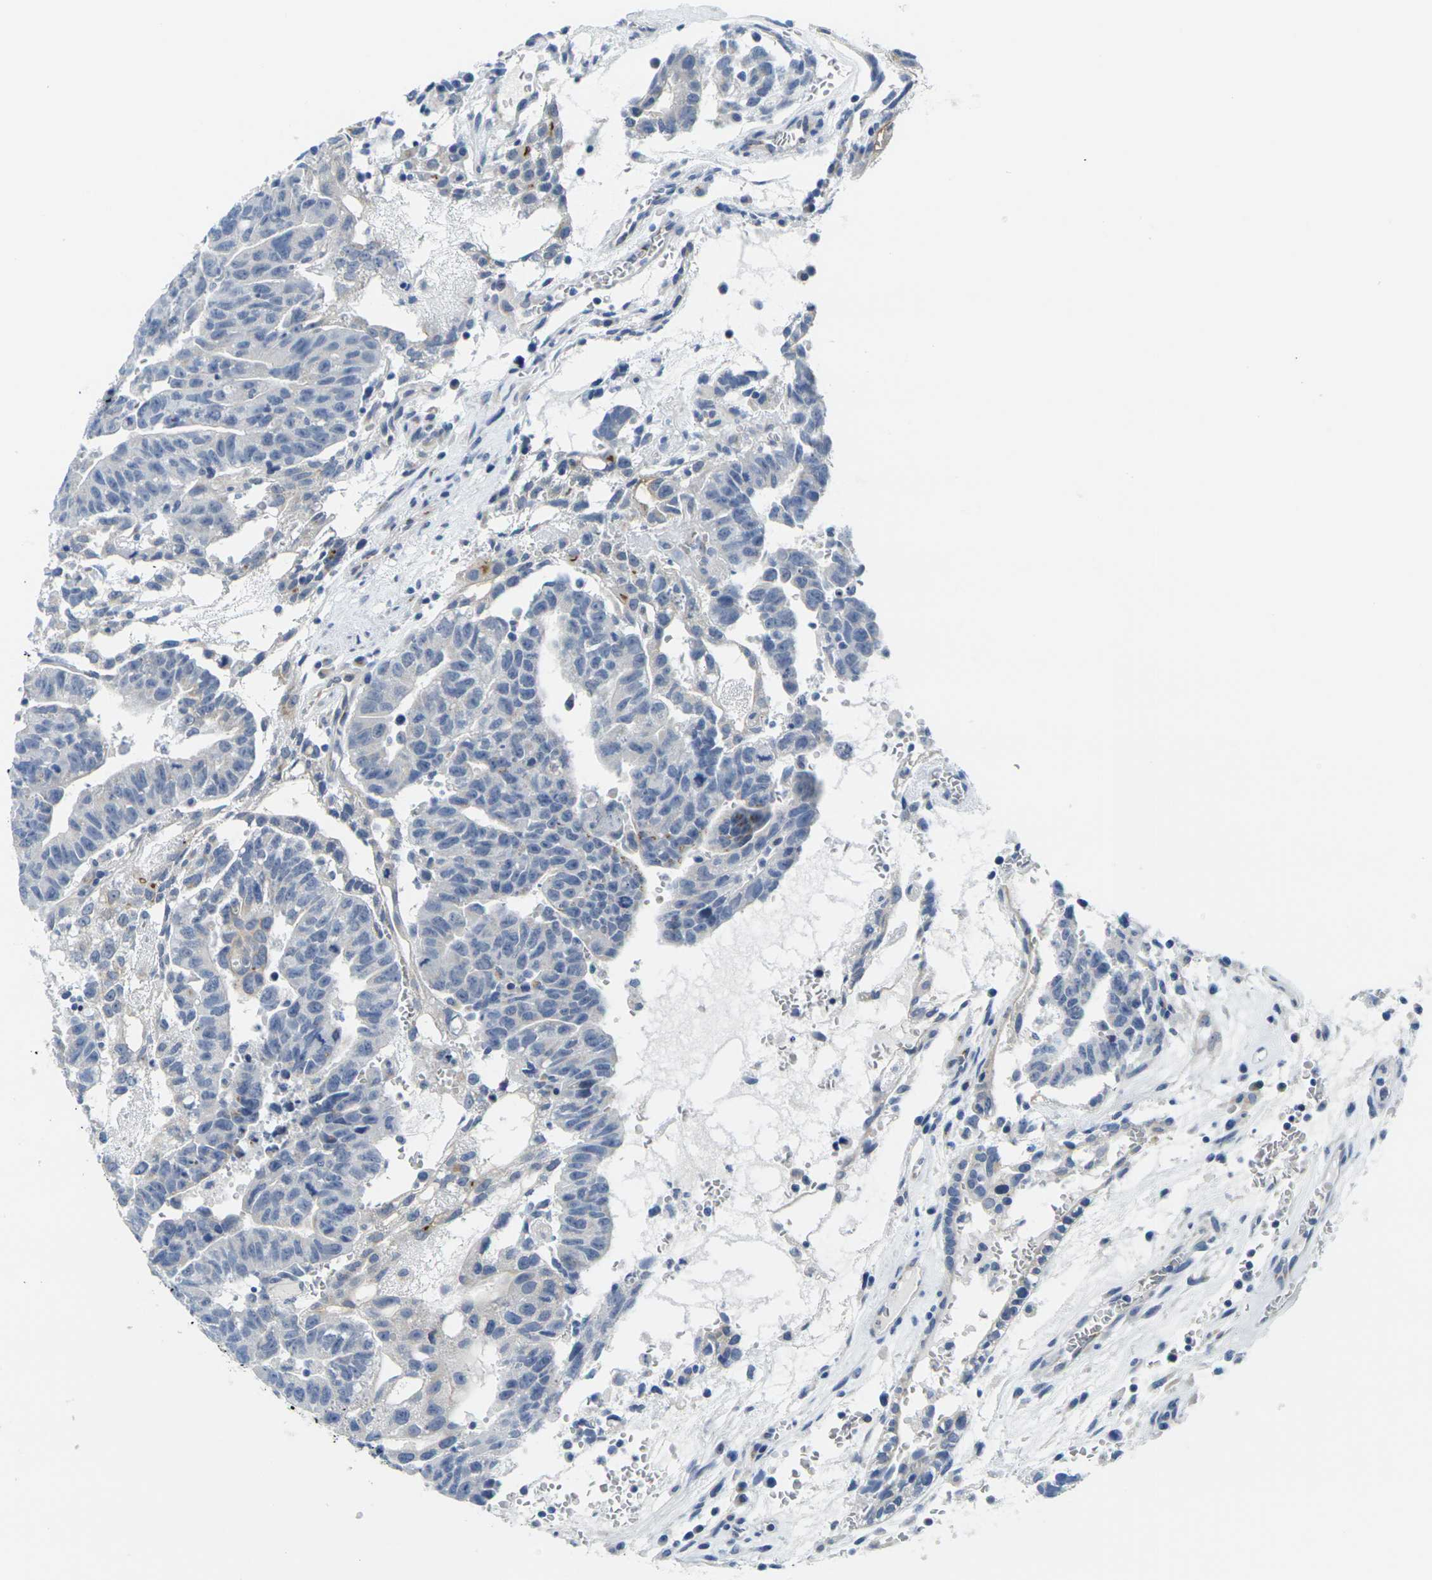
{"staining": {"intensity": "negative", "quantity": "none", "location": "none"}, "tissue": "testis cancer", "cell_type": "Tumor cells", "image_type": "cancer", "snomed": [{"axis": "morphology", "description": "Seminoma, NOS"}, {"axis": "morphology", "description": "Carcinoma, Embryonal, NOS"}, {"axis": "topography", "description": "Testis"}], "caption": "Immunohistochemical staining of testis seminoma reveals no significant positivity in tumor cells.", "gene": "CRK", "patient": {"sex": "male", "age": 52}}